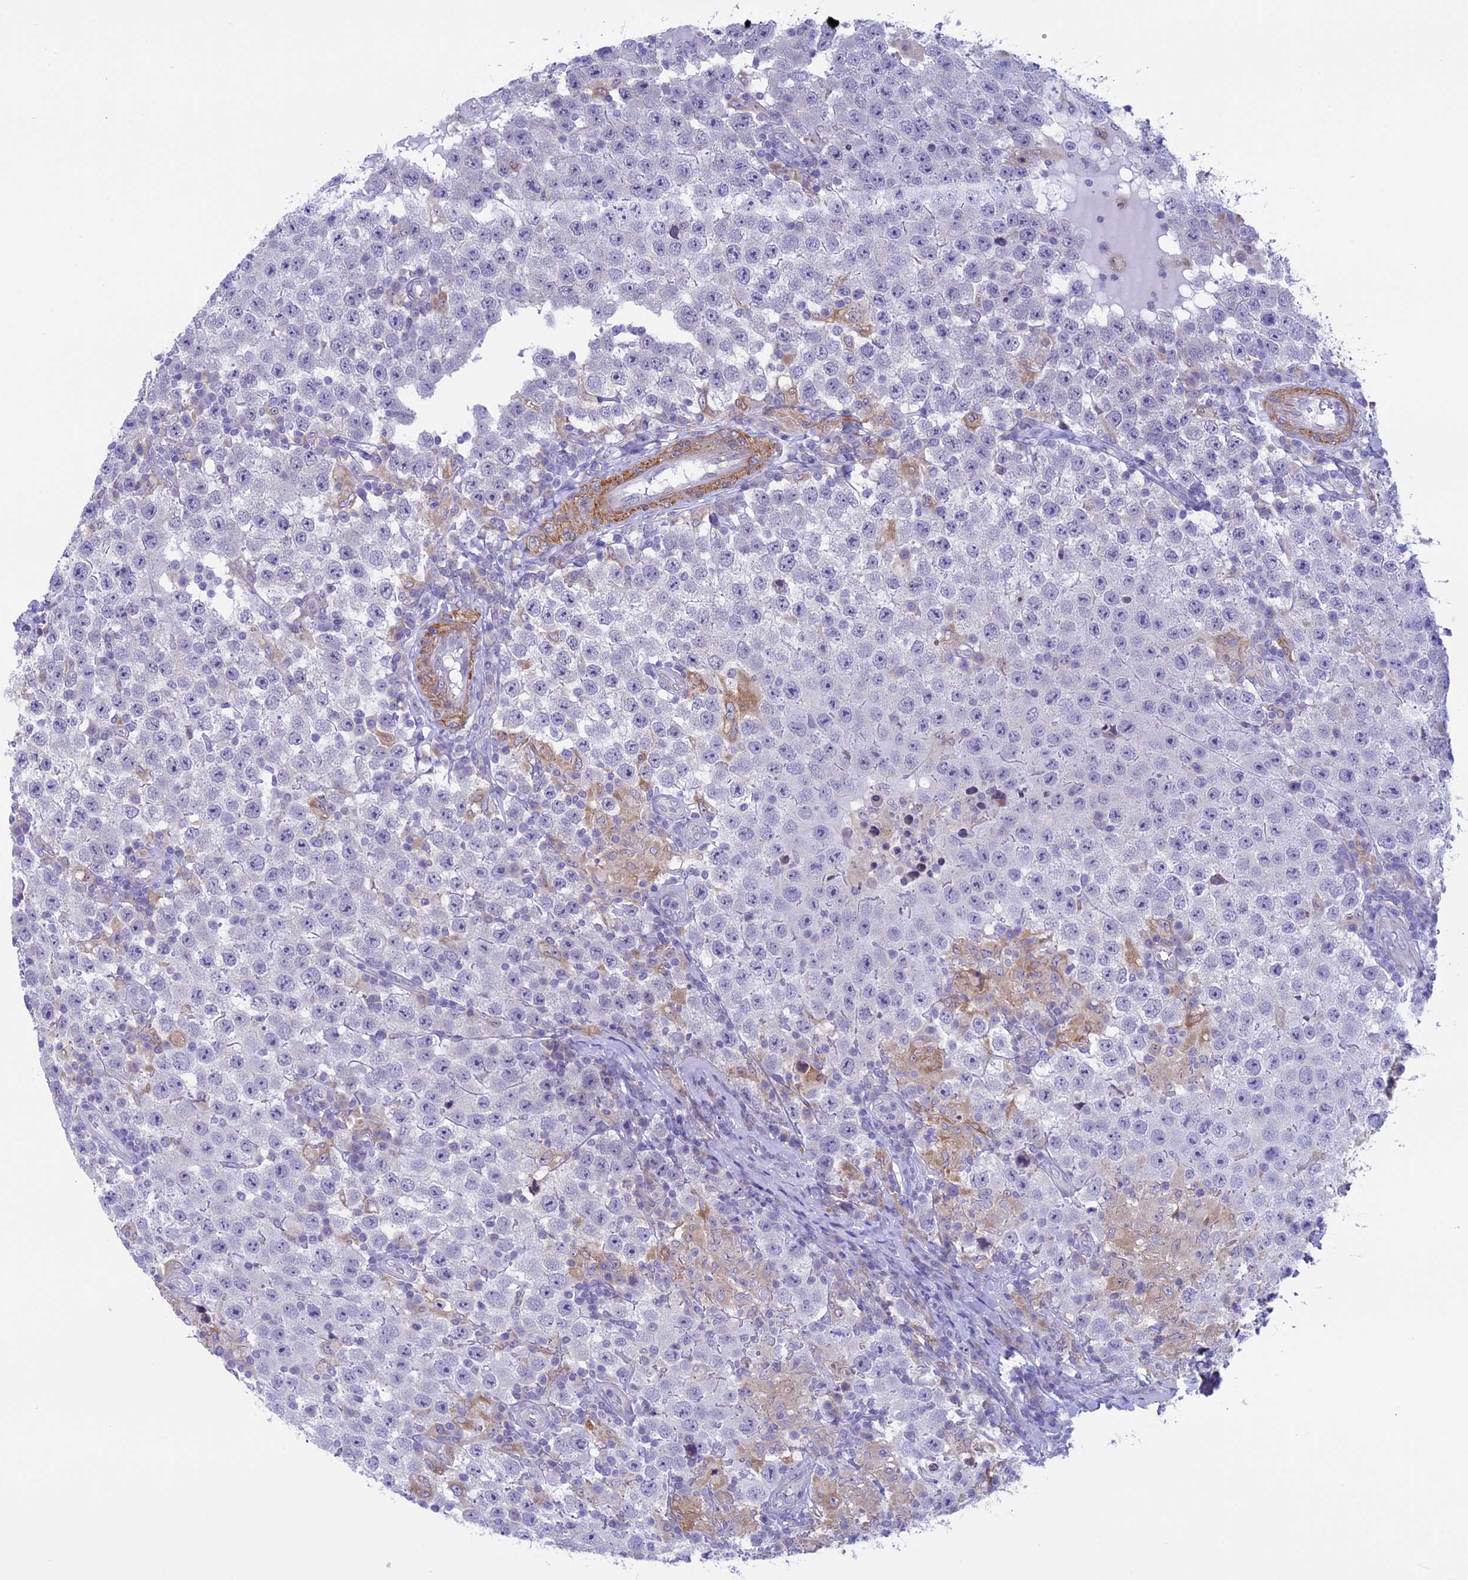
{"staining": {"intensity": "negative", "quantity": "none", "location": "none"}, "tissue": "testis cancer", "cell_type": "Tumor cells", "image_type": "cancer", "snomed": [{"axis": "morphology", "description": "Normal tissue, NOS"}, {"axis": "morphology", "description": "Urothelial carcinoma, High grade"}, {"axis": "morphology", "description": "Seminoma, NOS"}, {"axis": "morphology", "description": "Carcinoma, Embryonal, NOS"}, {"axis": "topography", "description": "Urinary bladder"}, {"axis": "topography", "description": "Testis"}], "caption": "Immunohistochemistry (IHC) micrograph of neoplastic tissue: human testis cancer stained with DAB (3,3'-diaminobenzidine) reveals no significant protein staining in tumor cells.", "gene": "IGSF6", "patient": {"sex": "male", "age": 41}}